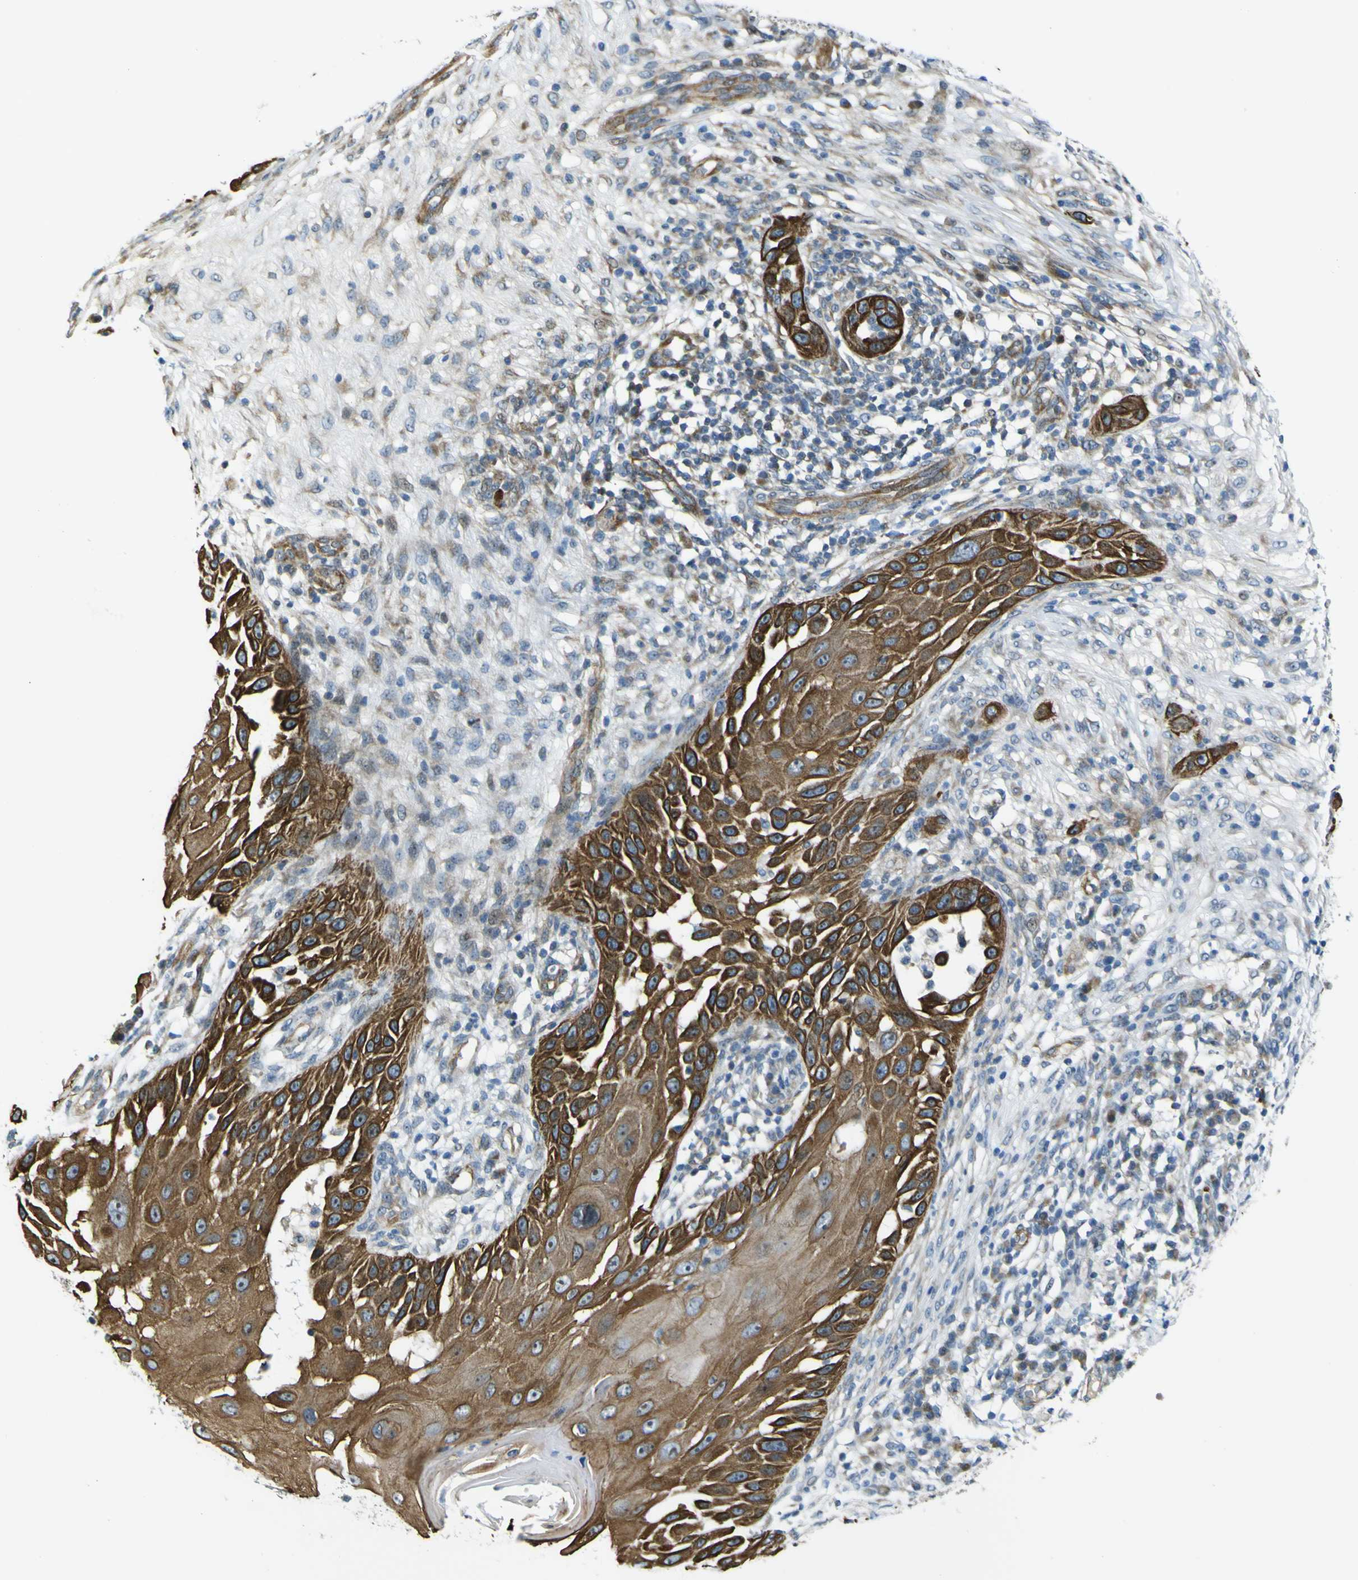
{"staining": {"intensity": "strong", "quantity": ">75%", "location": "cytoplasmic/membranous"}, "tissue": "skin cancer", "cell_type": "Tumor cells", "image_type": "cancer", "snomed": [{"axis": "morphology", "description": "Squamous cell carcinoma, NOS"}, {"axis": "topography", "description": "Skin"}], "caption": "Immunohistochemical staining of human skin cancer shows high levels of strong cytoplasmic/membranous positivity in approximately >75% of tumor cells.", "gene": "KDM7A", "patient": {"sex": "female", "age": 44}}